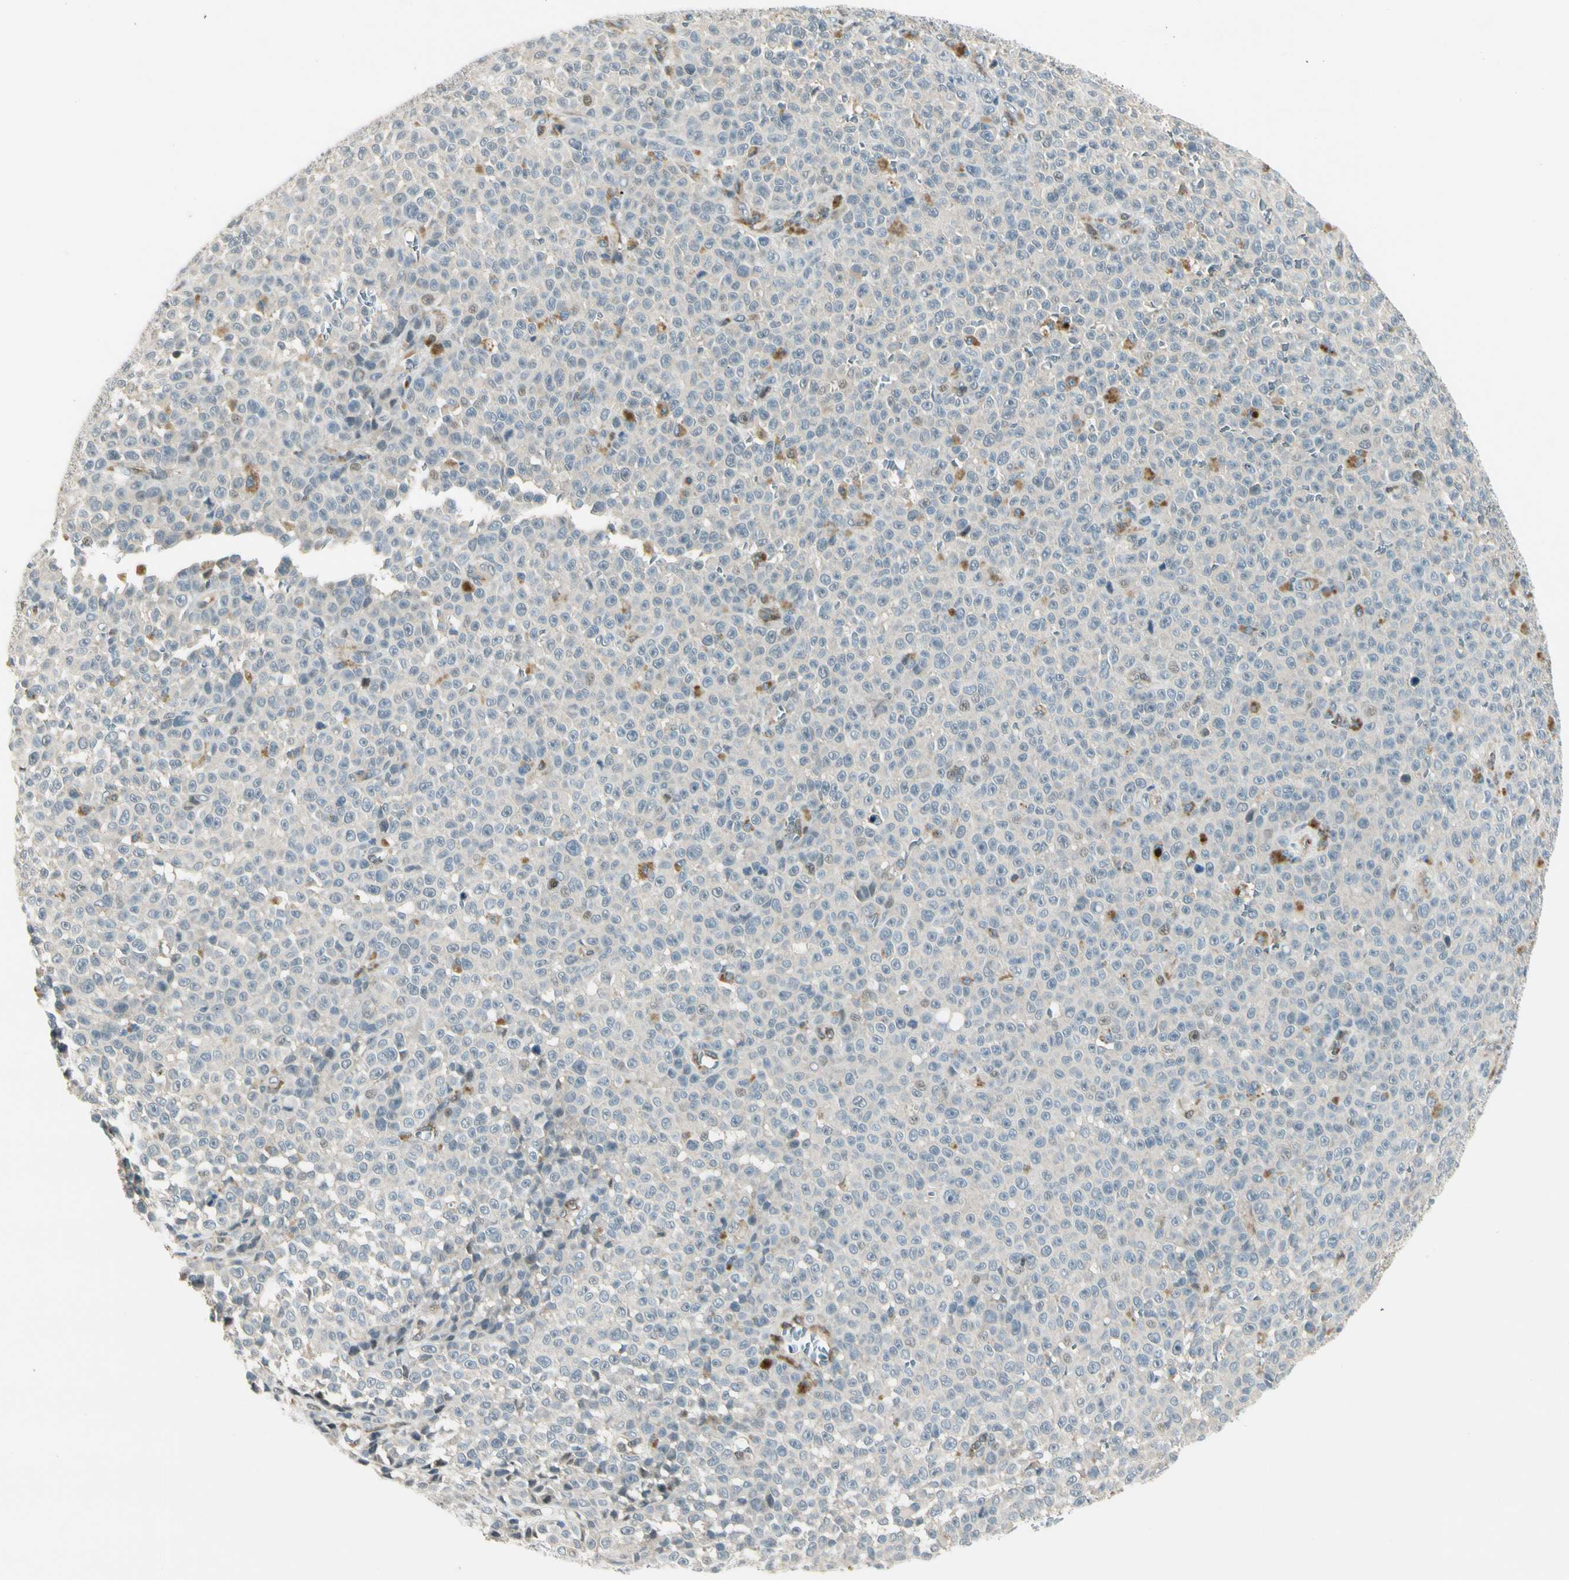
{"staining": {"intensity": "moderate", "quantity": "<25%", "location": "cytoplasmic/membranous"}, "tissue": "melanoma", "cell_type": "Tumor cells", "image_type": "cancer", "snomed": [{"axis": "morphology", "description": "Malignant melanoma, NOS"}, {"axis": "topography", "description": "Skin"}], "caption": "There is low levels of moderate cytoplasmic/membranous positivity in tumor cells of malignant melanoma, as demonstrated by immunohistochemical staining (brown color).", "gene": "SVBP", "patient": {"sex": "female", "age": 82}}